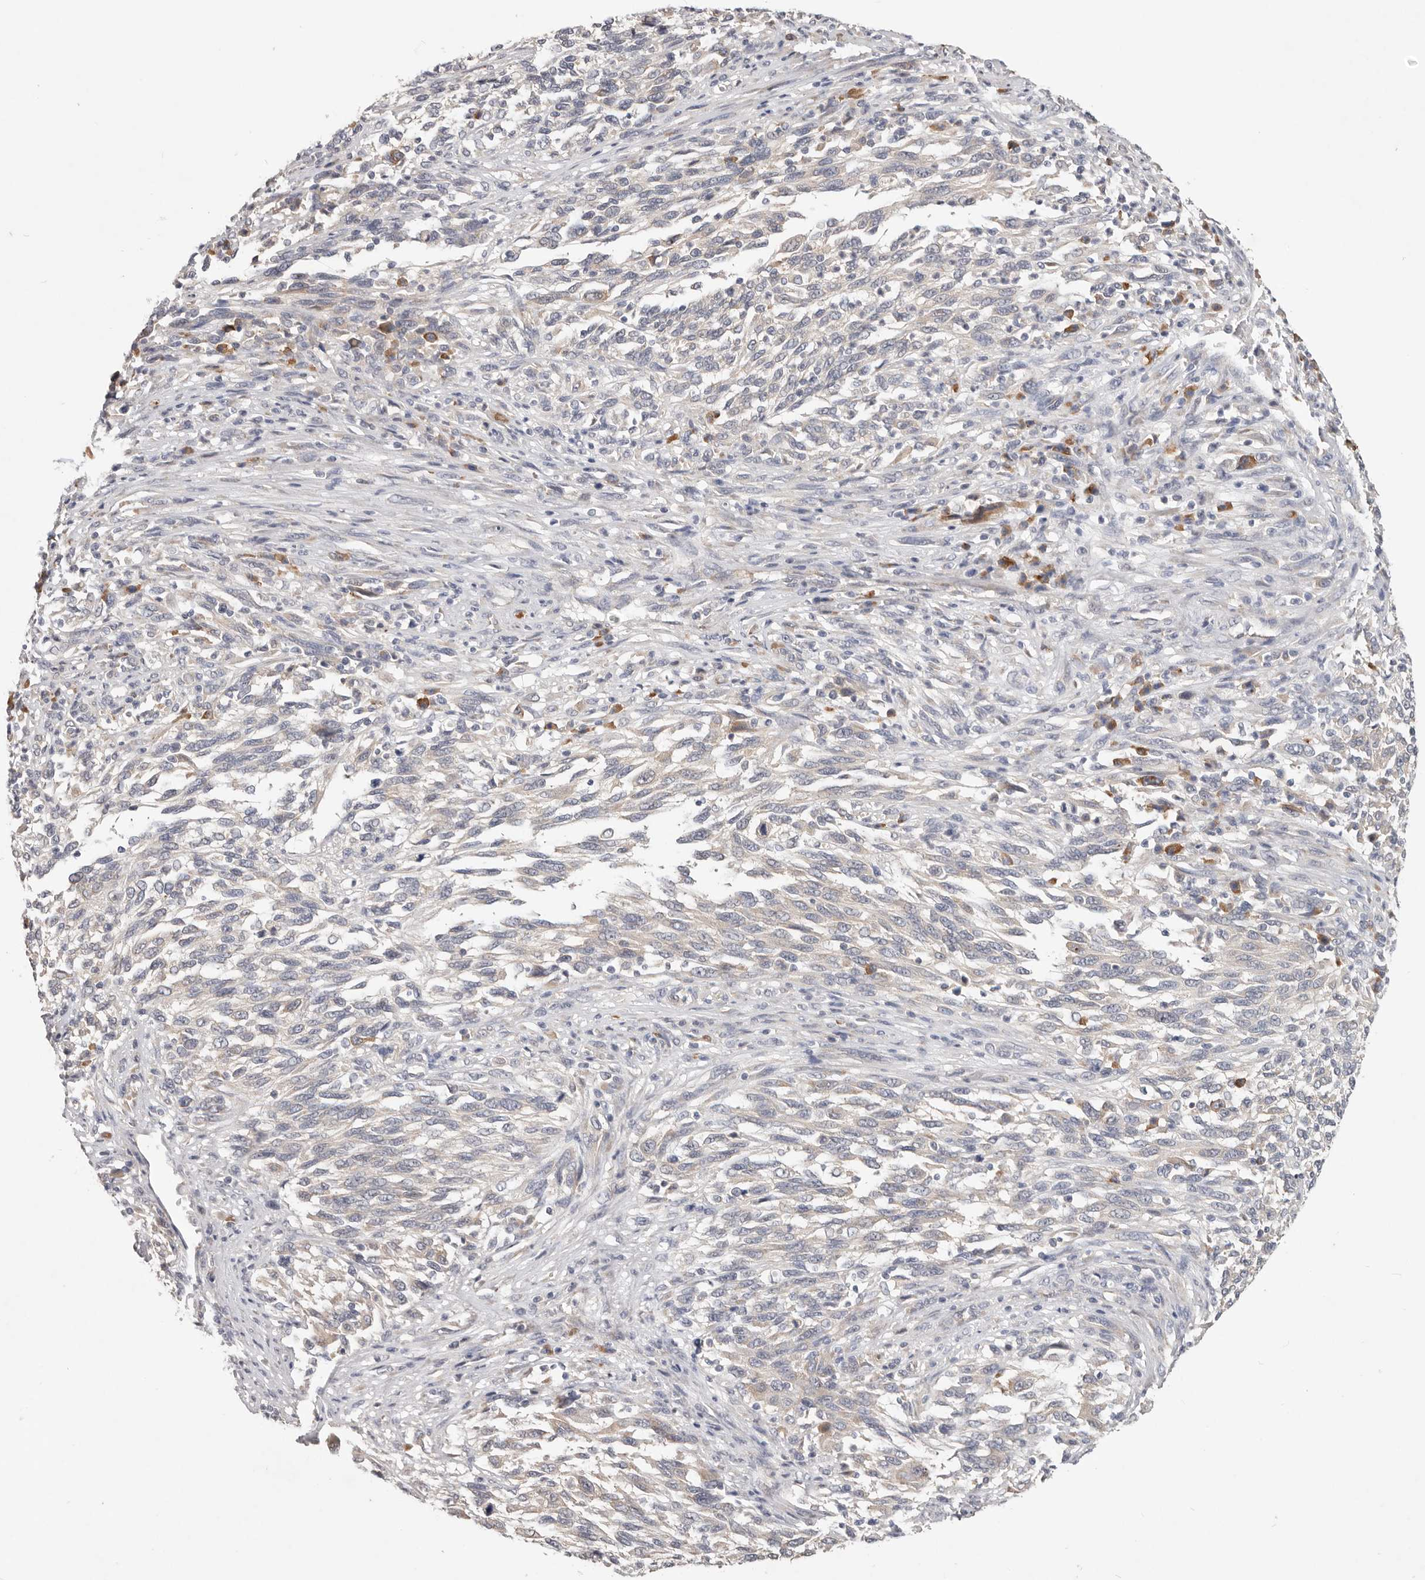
{"staining": {"intensity": "negative", "quantity": "none", "location": "none"}, "tissue": "melanoma", "cell_type": "Tumor cells", "image_type": "cancer", "snomed": [{"axis": "morphology", "description": "Malignant melanoma, Metastatic site"}, {"axis": "topography", "description": "Lymph node"}], "caption": "Immunohistochemistry (IHC) photomicrograph of human melanoma stained for a protein (brown), which displays no expression in tumor cells.", "gene": "WDR77", "patient": {"sex": "male", "age": 61}}